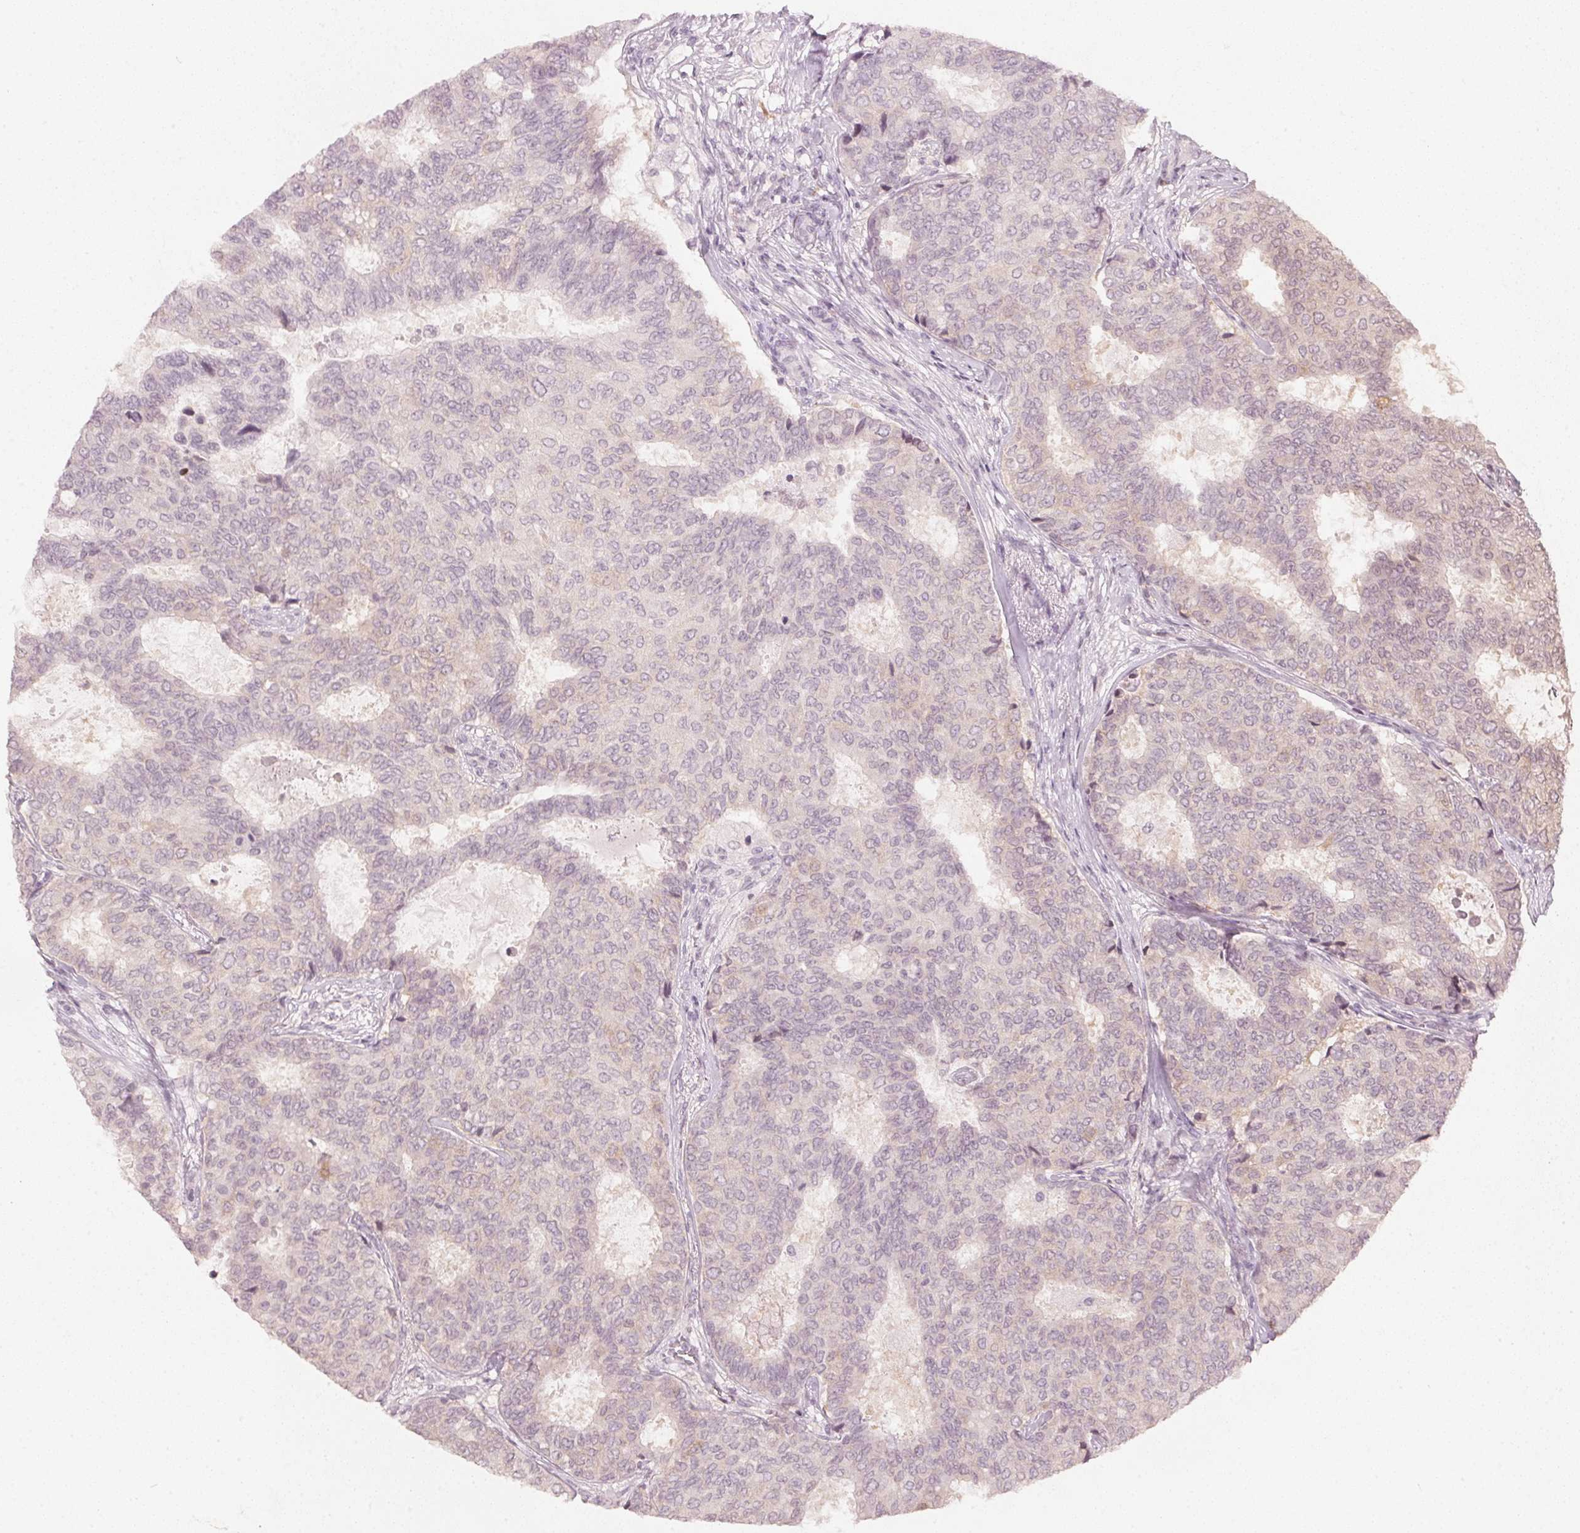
{"staining": {"intensity": "weak", "quantity": "<25%", "location": "cytoplasmic/membranous"}, "tissue": "breast cancer", "cell_type": "Tumor cells", "image_type": "cancer", "snomed": [{"axis": "morphology", "description": "Duct carcinoma"}, {"axis": "topography", "description": "Breast"}], "caption": "Photomicrograph shows no protein expression in tumor cells of breast cancer (intraductal carcinoma) tissue. (DAB (3,3'-diaminobenzidine) immunohistochemistry (IHC) with hematoxylin counter stain).", "gene": "SFRP4", "patient": {"sex": "female", "age": 75}}